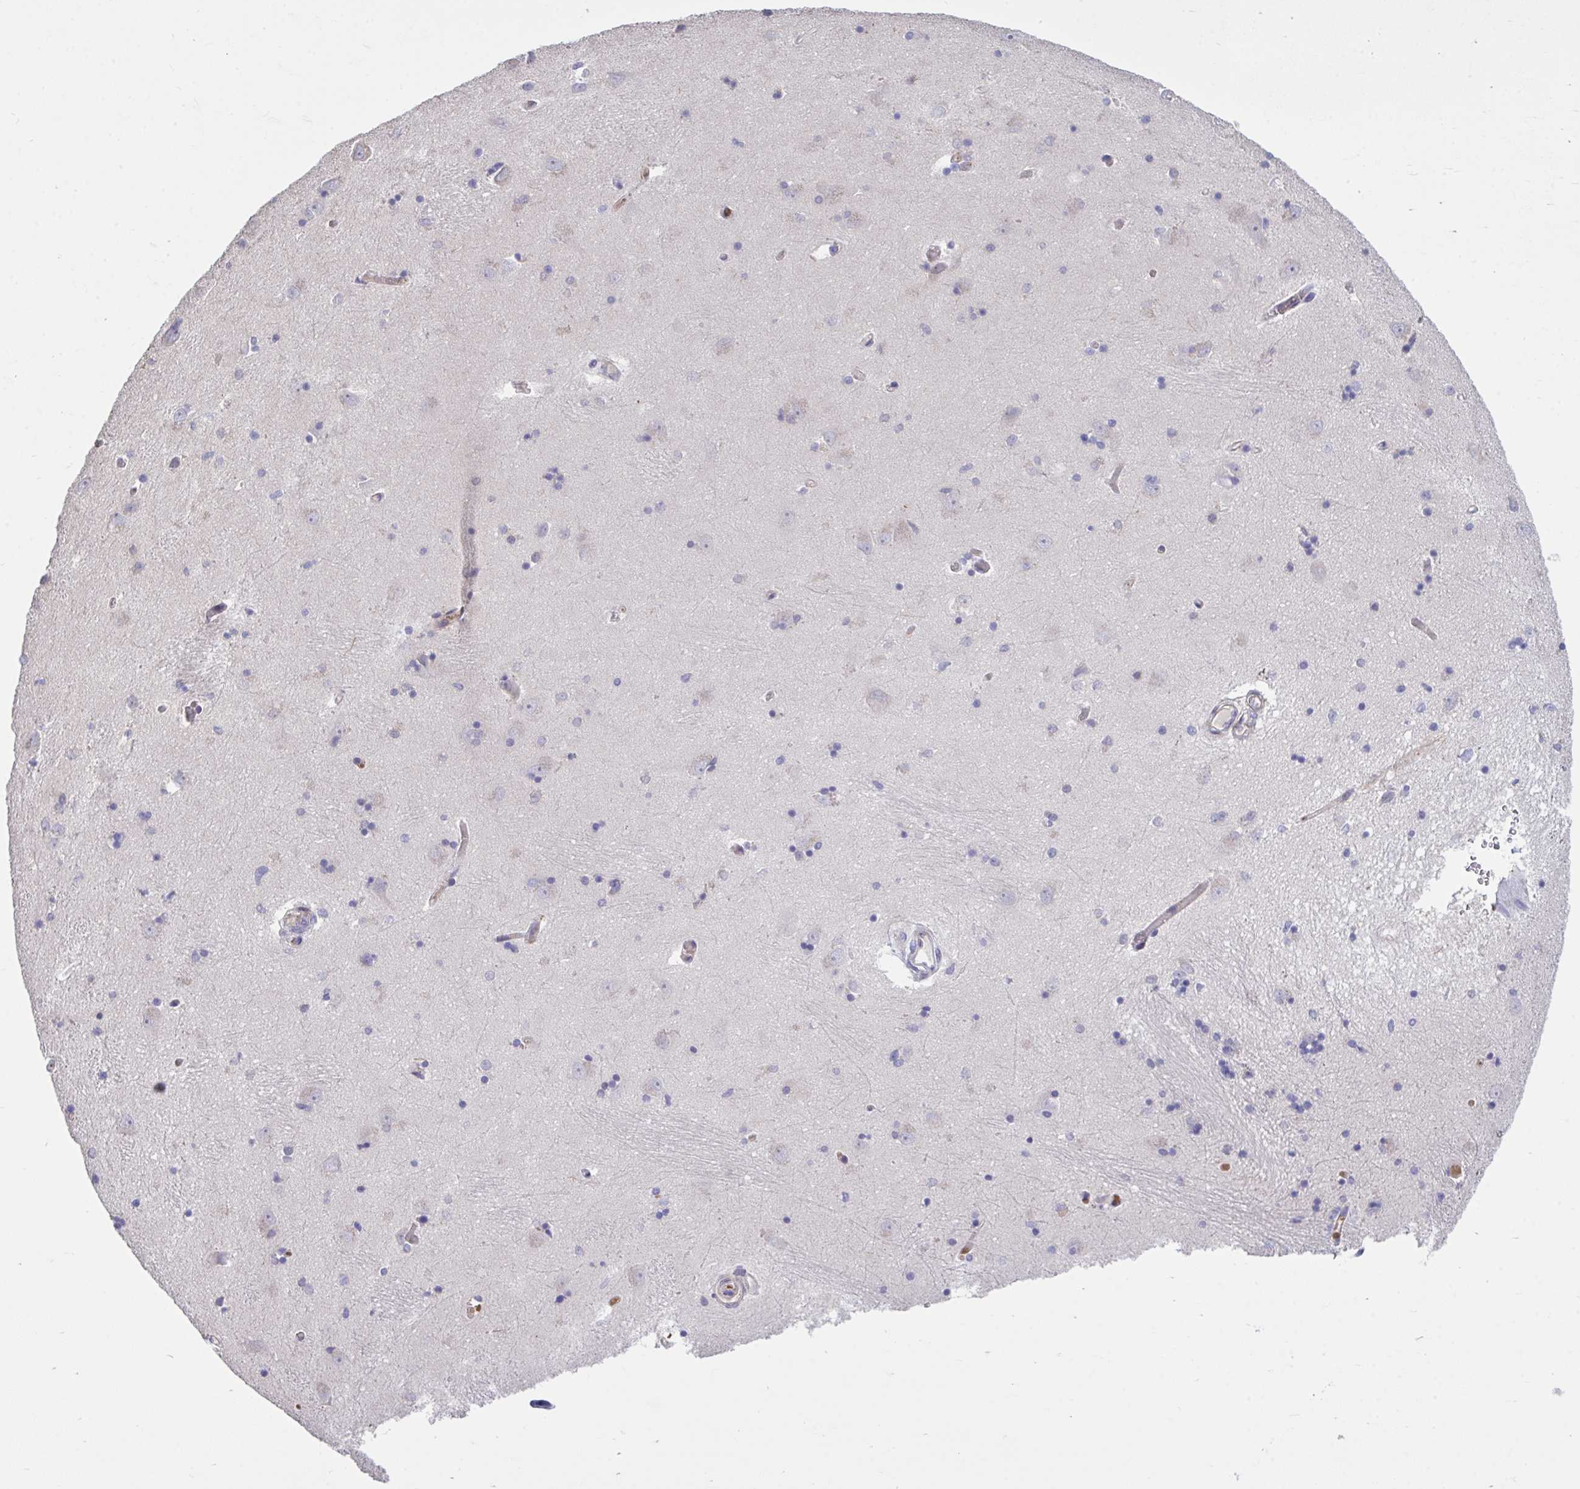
{"staining": {"intensity": "negative", "quantity": "none", "location": "none"}, "tissue": "caudate", "cell_type": "Glial cells", "image_type": "normal", "snomed": [{"axis": "morphology", "description": "Normal tissue, NOS"}, {"axis": "topography", "description": "Lateral ventricle wall"}, {"axis": "topography", "description": "Hippocampus"}], "caption": "Immunohistochemical staining of unremarkable human caudate exhibits no significant staining in glial cells.", "gene": "CENPQ", "patient": {"sex": "female", "age": 63}}